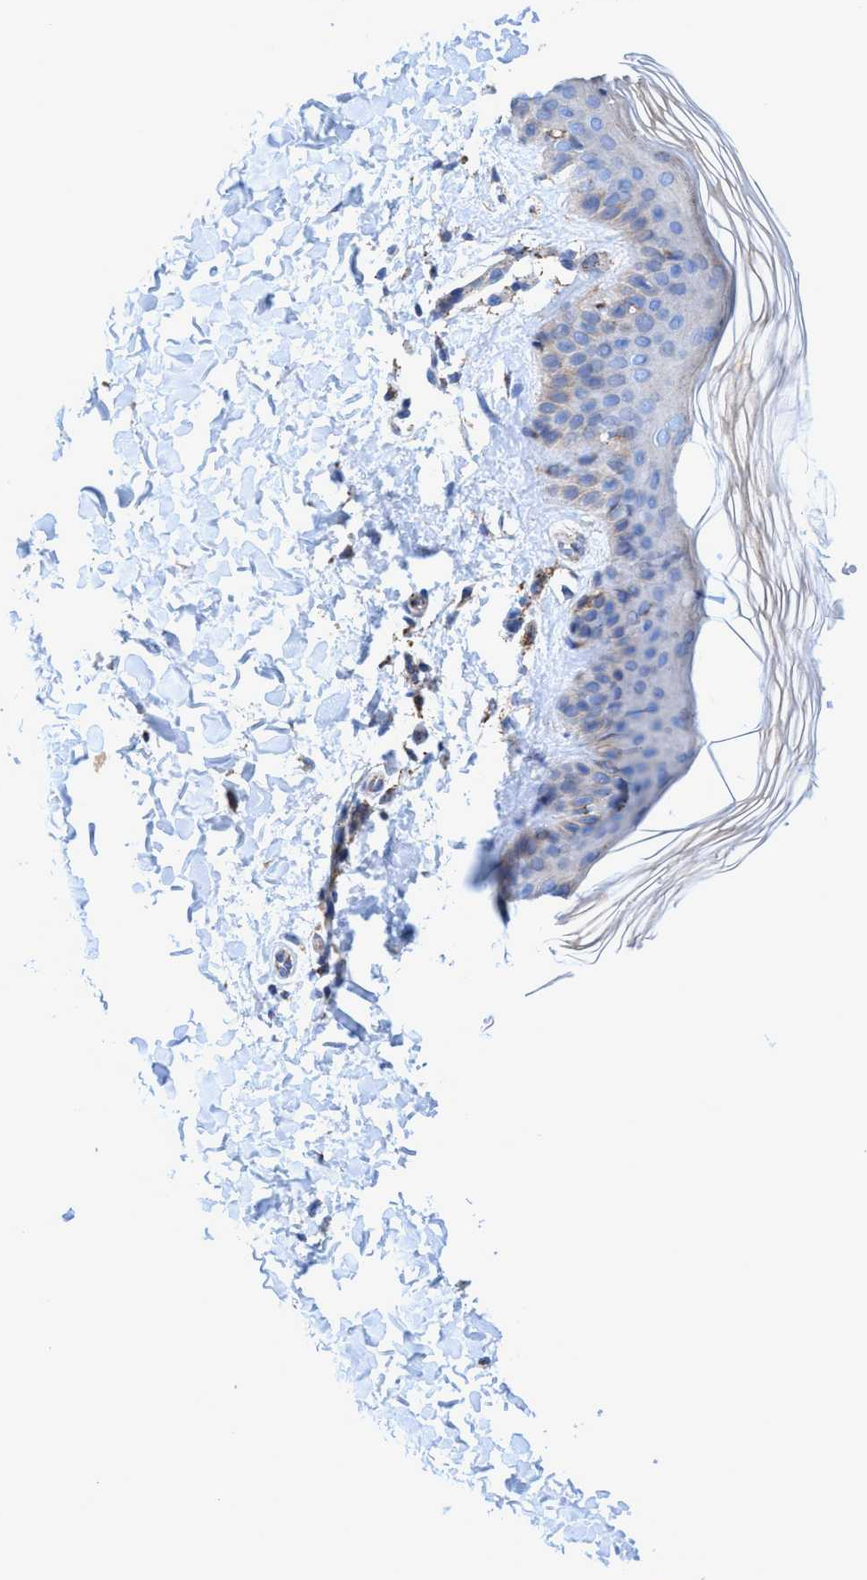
{"staining": {"intensity": "weak", "quantity": ">75%", "location": "cytoplasmic/membranous"}, "tissue": "skin", "cell_type": "Fibroblasts", "image_type": "normal", "snomed": [{"axis": "morphology", "description": "Normal tissue, NOS"}, {"axis": "morphology", "description": "Malignant melanoma, Metastatic site"}, {"axis": "topography", "description": "Skin"}], "caption": "Immunohistochemical staining of unremarkable skin exhibits >75% levels of weak cytoplasmic/membranous protein positivity in about >75% of fibroblasts. Using DAB (brown) and hematoxylin (blue) stains, captured at high magnification using brightfield microscopy.", "gene": "TRIM65", "patient": {"sex": "male", "age": 41}}